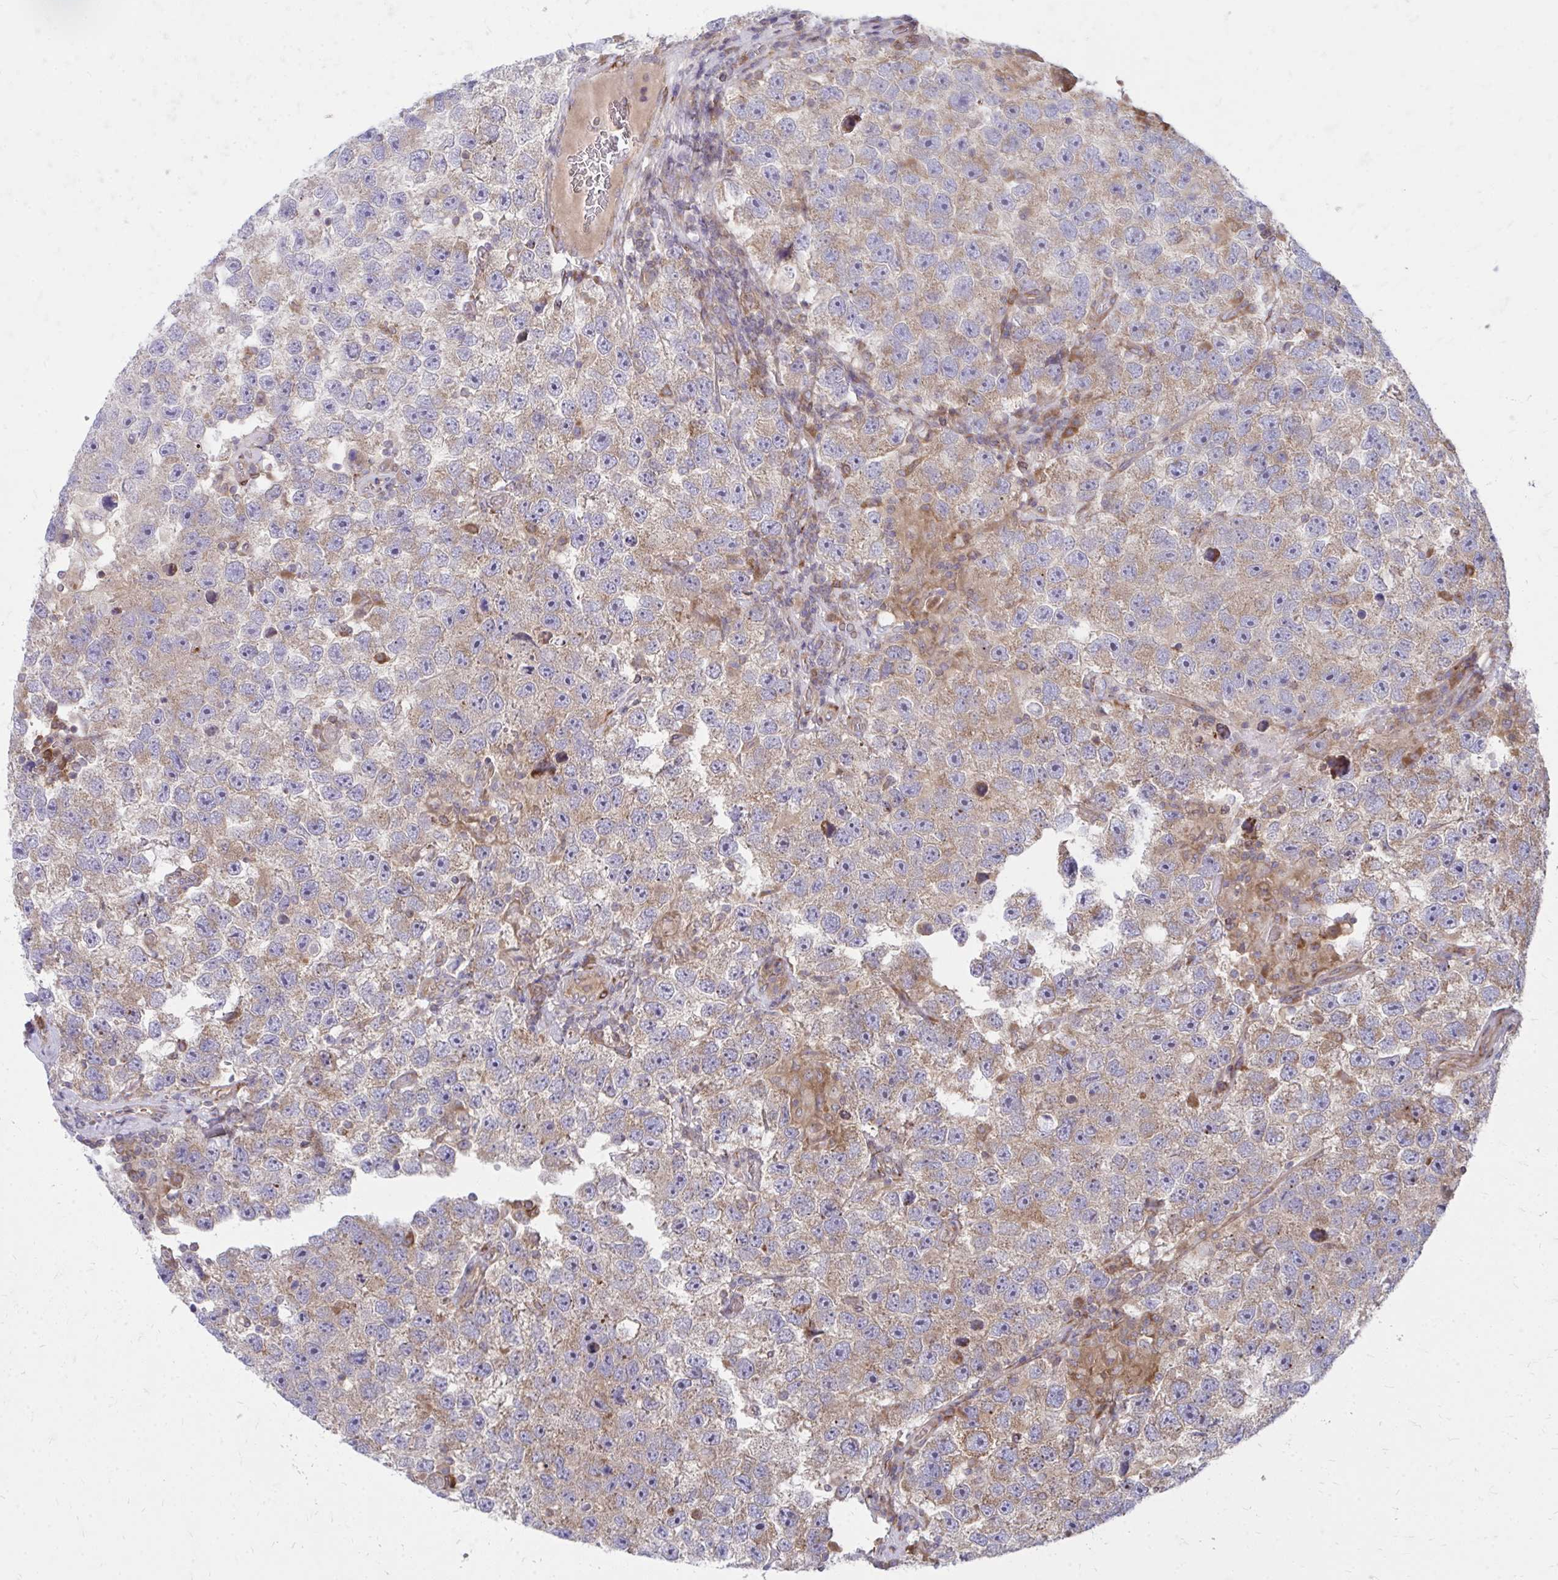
{"staining": {"intensity": "weak", "quantity": ">75%", "location": "cytoplasmic/membranous"}, "tissue": "testis cancer", "cell_type": "Tumor cells", "image_type": "cancer", "snomed": [{"axis": "morphology", "description": "Seminoma, NOS"}, {"axis": "topography", "description": "Testis"}], "caption": "Immunohistochemistry (IHC) histopathology image of neoplastic tissue: seminoma (testis) stained using immunohistochemistry reveals low levels of weak protein expression localized specifically in the cytoplasmic/membranous of tumor cells, appearing as a cytoplasmic/membranous brown color.", "gene": "ASAP1", "patient": {"sex": "male", "age": 26}}